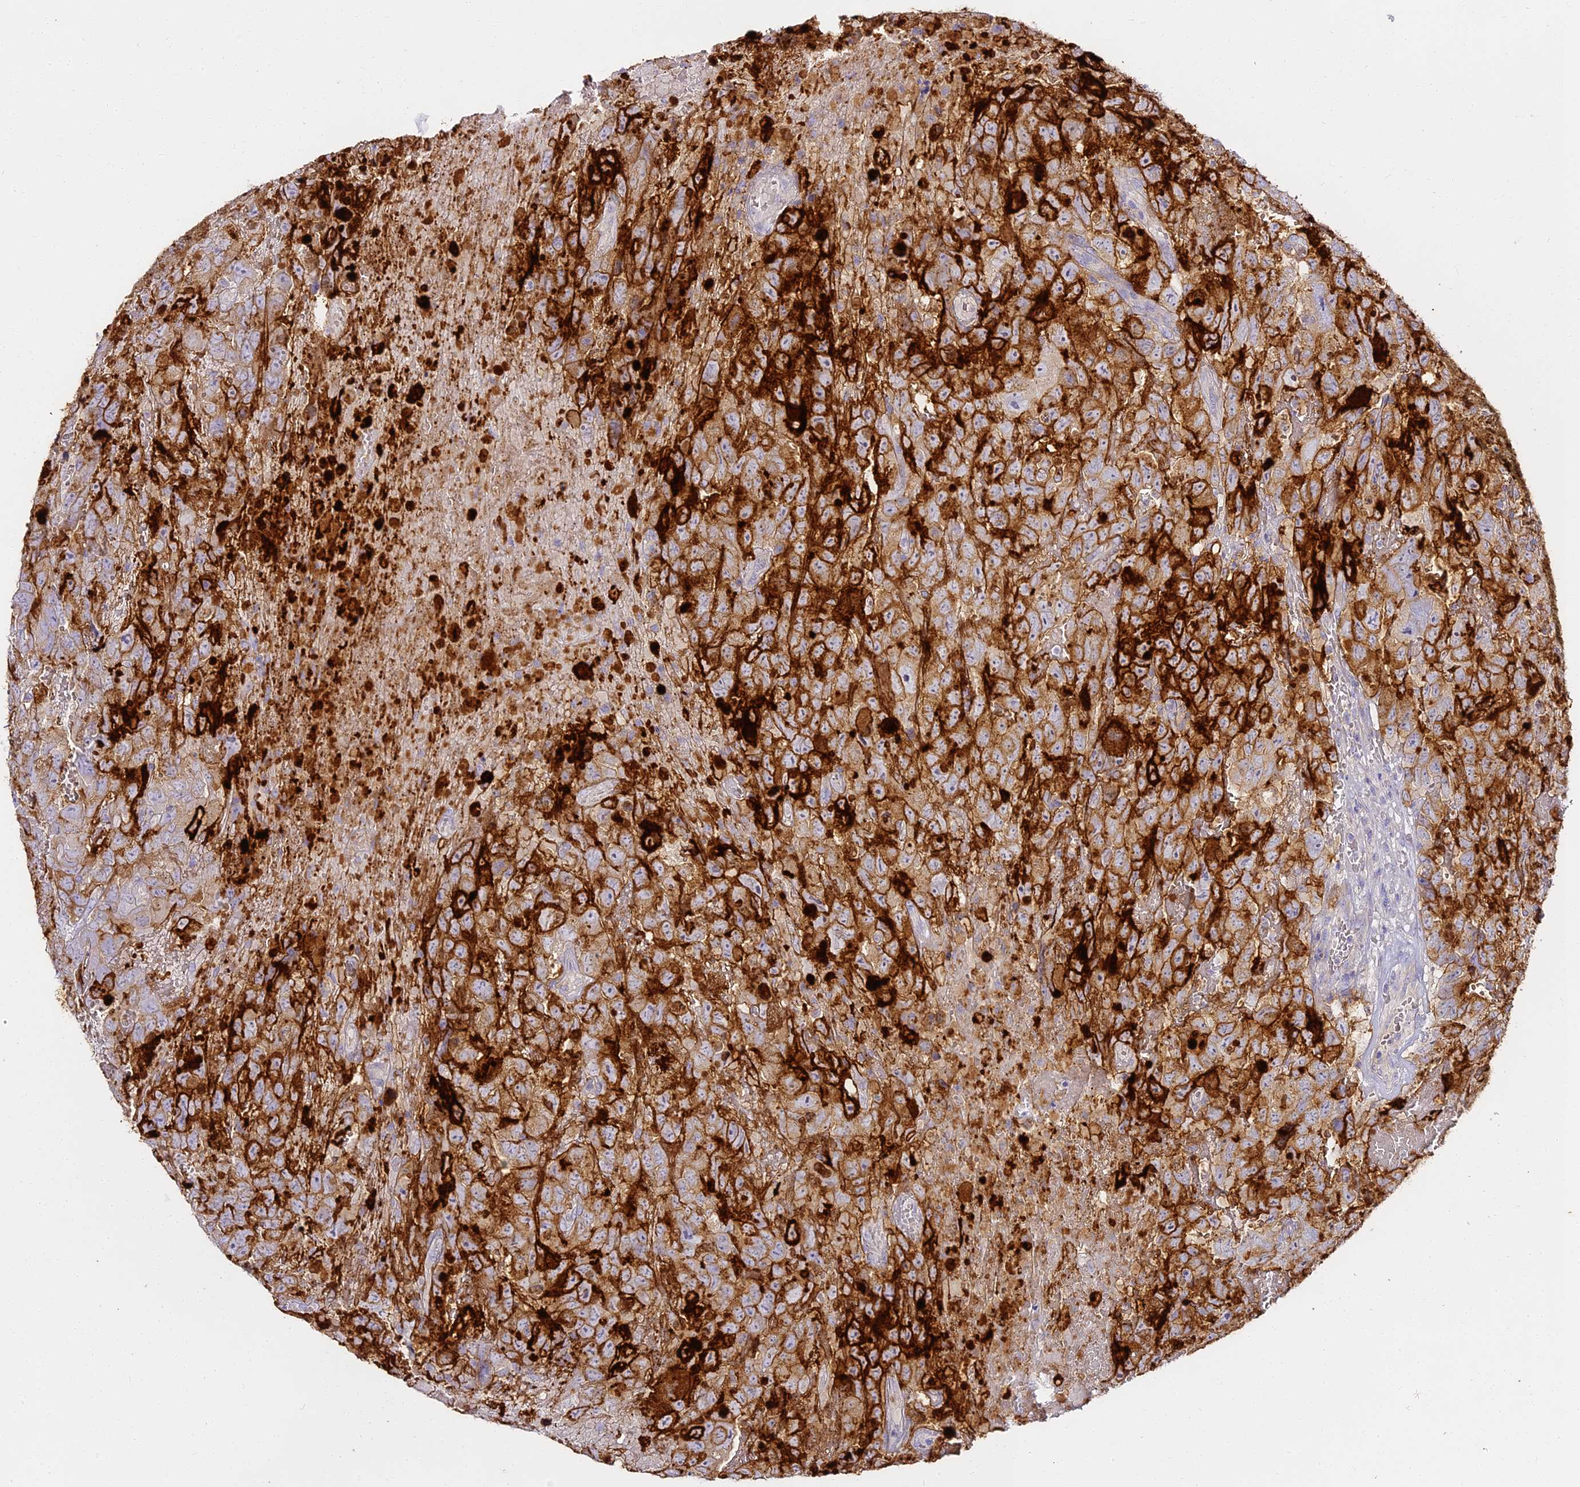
{"staining": {"intensity": "strong", "quantity": ">75%", "location": "cytoplasmic/membranous"}, "tissue": "testis cancer", "cell_type": "Tumor cells", "image_type": "cancer", "snomed": [{"axis": "morphology", "description": "Carcinoma, Embryonal, NOS"}, {"axis": "topography", "description": "Testis"}], "caption": "Immunohistochemical staining of testis cancer demonstrates high levels of strong cytoplasmic/membranous positivity in about >75% of tumor cells.", "gene": "ALPG", "patient": {"sex": "male", "age": 45}}